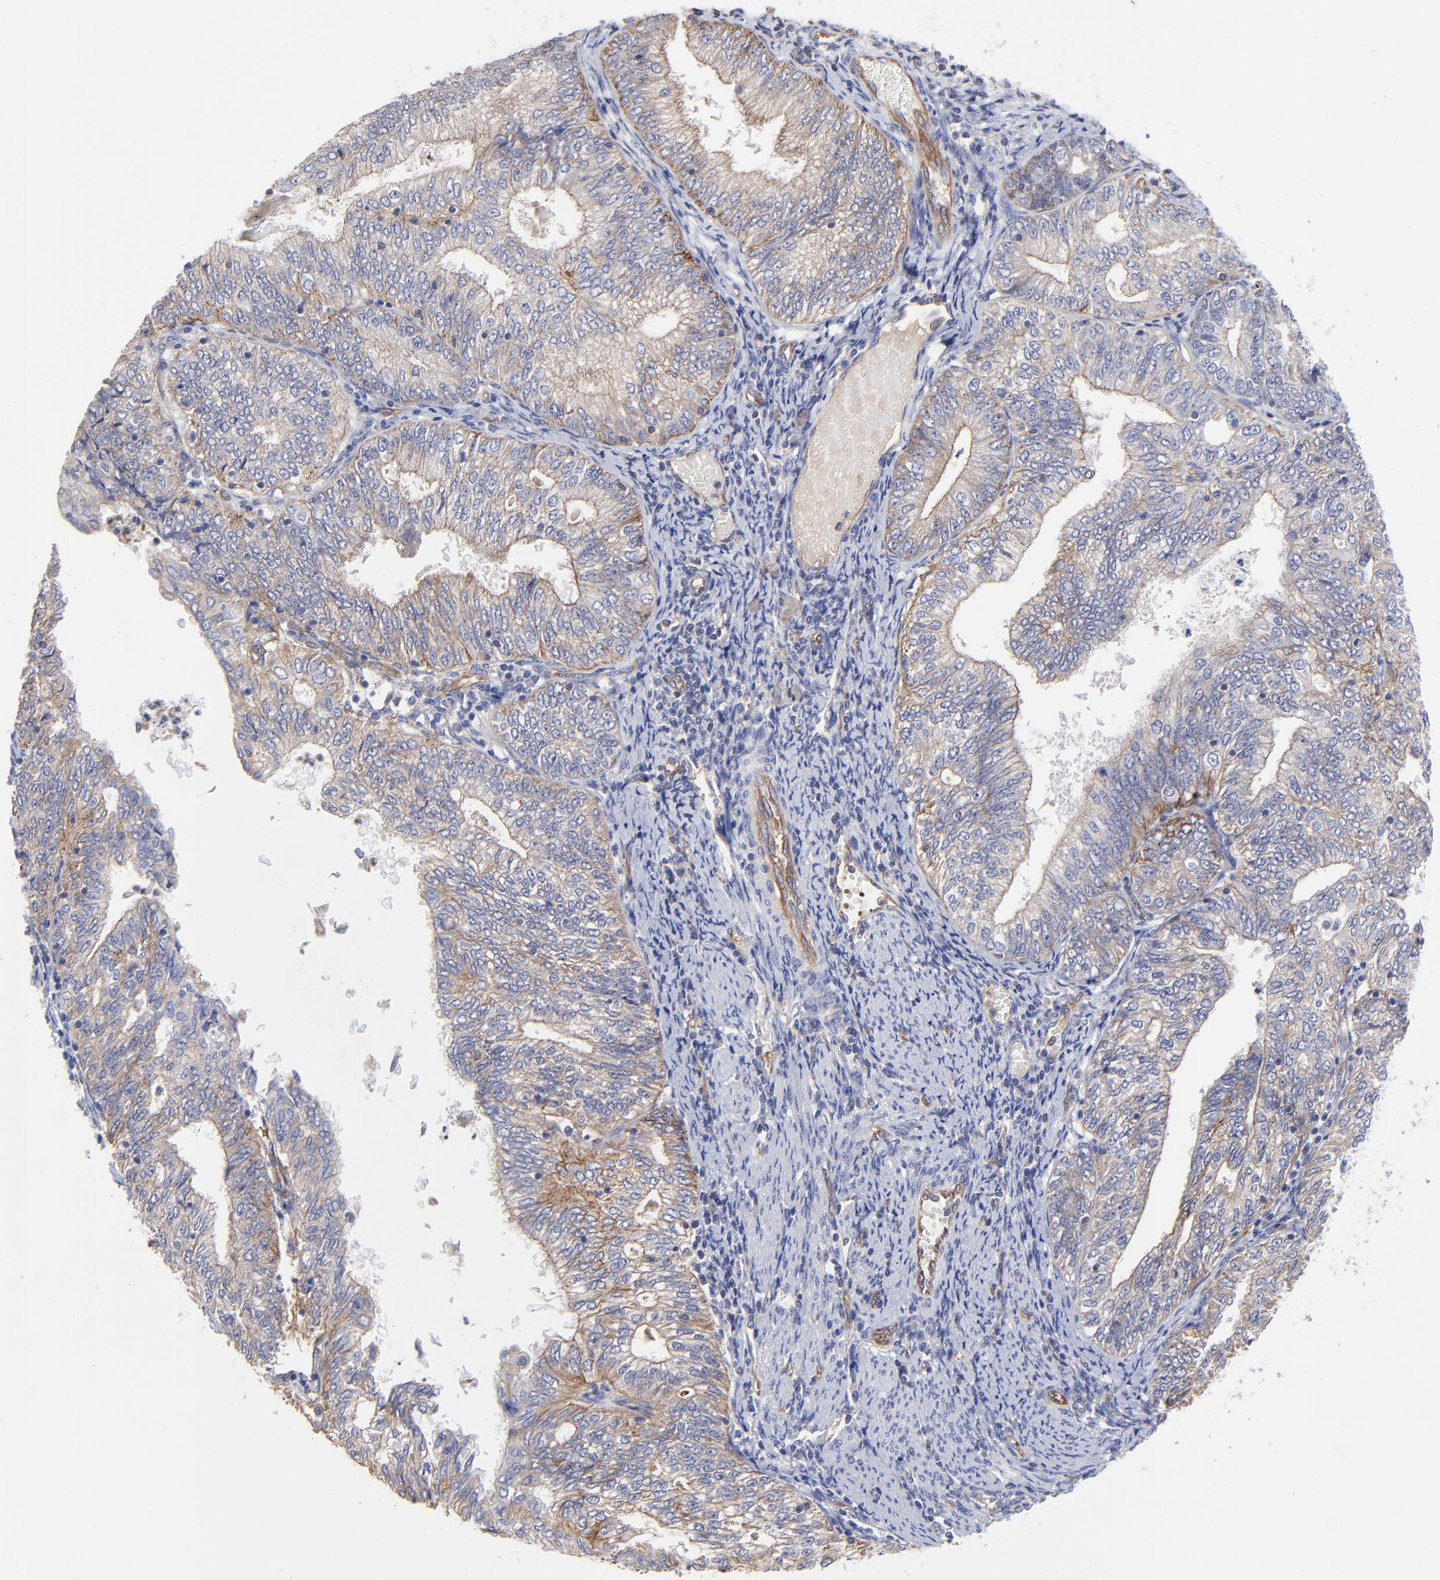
{"staining": {"intensity": "moderate", "quantity": "25%-75%", "location": "cytoplasmic/membranous"}, "tissue": "endometrial cancer", "cell_type": "Tumor cells", "image_type": "cancer", "snomed": [{"axis": "morphology", "description": "Adenocarcinoma, NOS"}, {"axis": "topography", "description": "Endometrium"}], "caption": "Adenocarcinoma (endometrial) was stained to show a protein in brown. There is medium levels of moderate cytoplasmic/membranous positivity in approximately 25%-75% of tumor cells. (IHC, brightfield microscopy, high magnification).", "gene": "SULF2", "patient": {"sex": "female", "age": 69}}